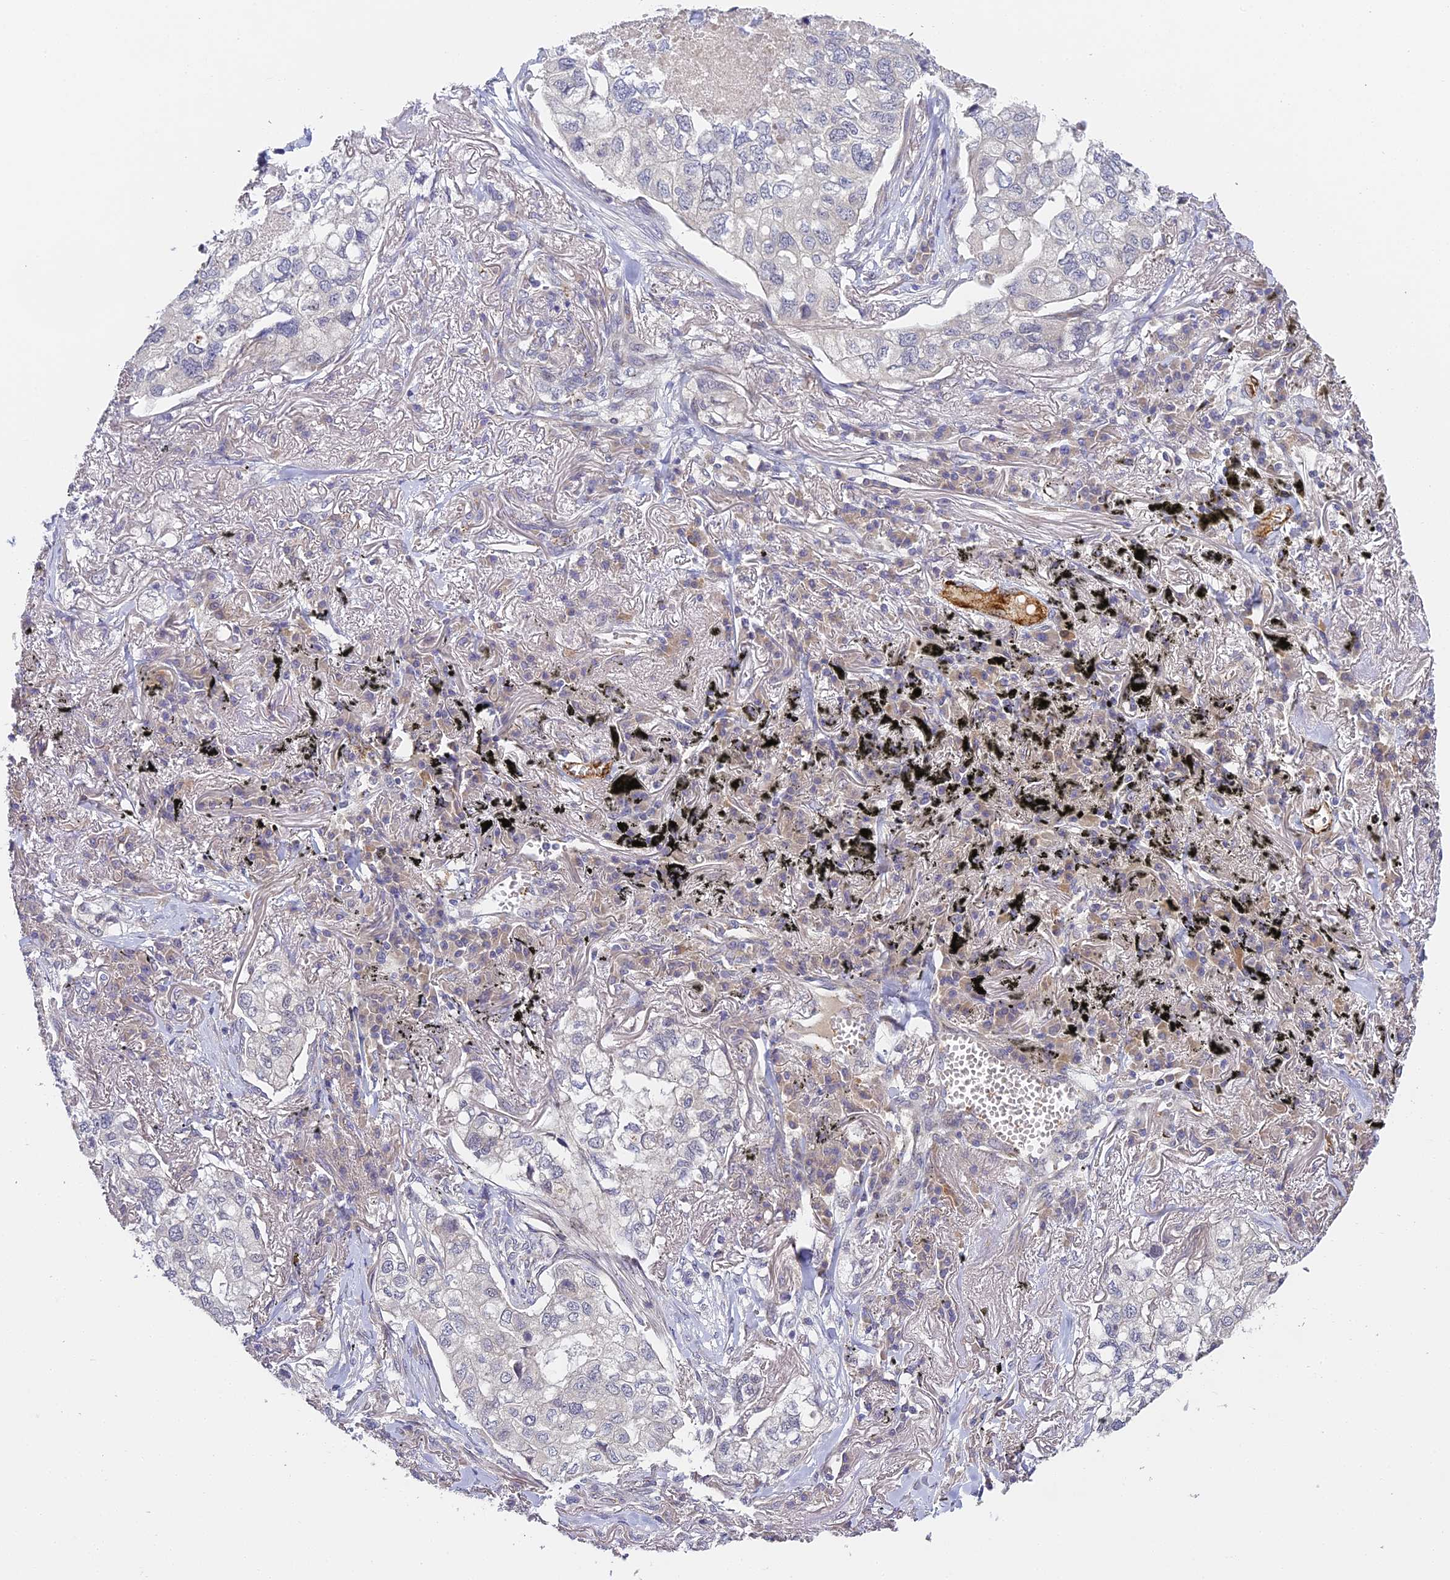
{"staining": {"intensity": "negative", "quantity": "none", "location": "none"}, "tissue": "lung cancer", "cell_type": "Tumor cells", "image_type": "cancer", "snomed": [{"axis": "morphology", "description": "Adenocarcinoma, NOS"}, {"axis": "topography", "description": "Lung"}], "caption": "IHC histopathology image of lung cancer (adenocarcinoma) stained for a protein (brown), which shows no staining in tumor cells.", "gene": "DNAAF10", "patient": {"sex": "male", "age": 65}}